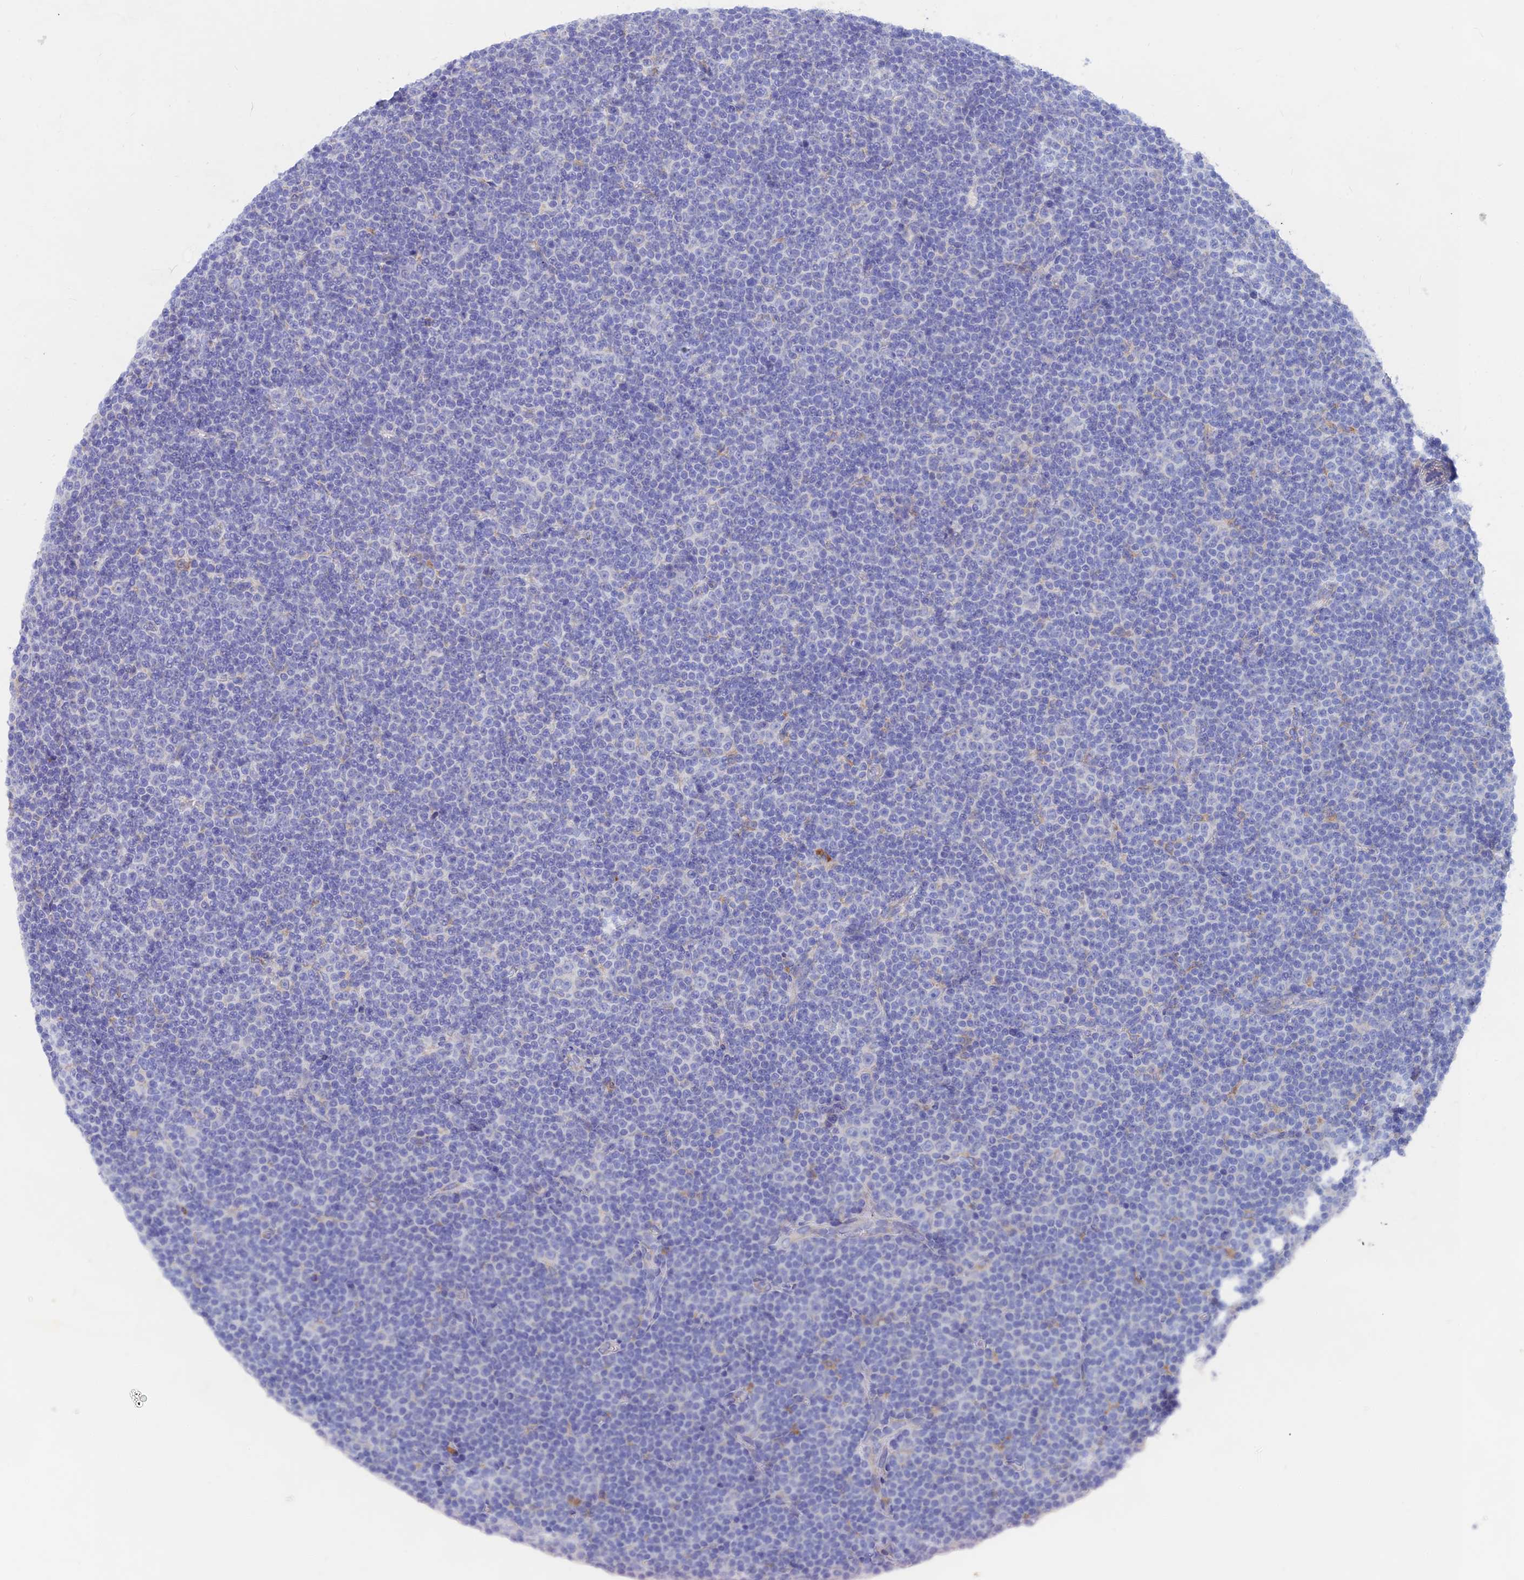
{"staining": {"intensity": "negative", "quantity": "none", "location": "none"}, "tissue": "lymphoma", "cell_type": "Tumor cells", "image_type": "cancer", "snomed": [{"axis": "morphology", "description": "Malignant lymphoma, non-Hodgkin's type, Low grade"}, {"axis": "topography", "description": "Lymph node"}], "caption": "DAB immunohistochemical staining of lymphoma demonstrates no significant staining in tumor cells.", "gene": "WDR35", "patient": {"sex": "female", "age": 67}}